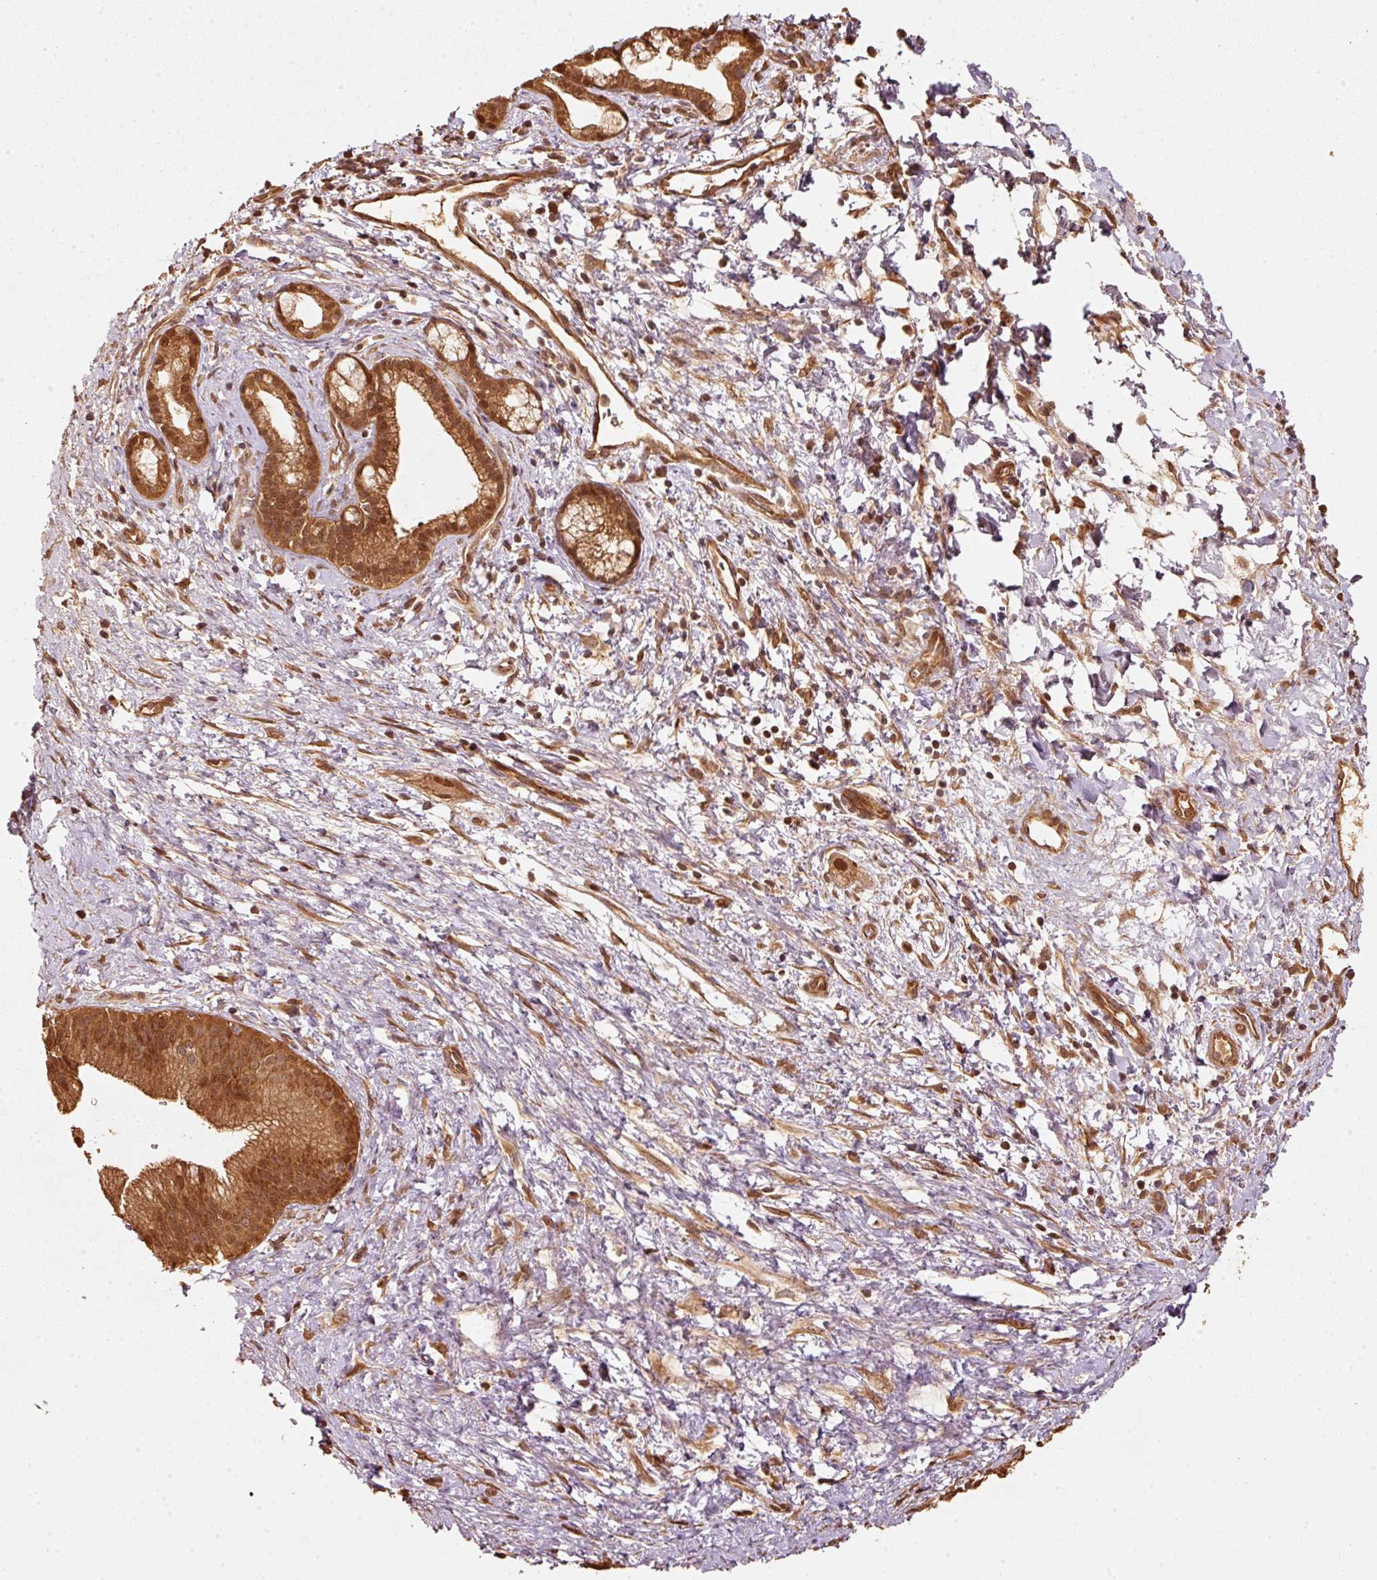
{"staining": {"intensity": "strong", "quantity": ">75%", "location": "cytoplasmic/membranous,nuclear"}, "tissue": "pancreatic cancer", "cell_type": "Tumor cells", "image_type": "cancer", "snomed": [{"axis": "morphology", "description": "Adenocarcinoma, NOS"}, {"axis": "topography", "description": "Pancreas"}], "caption": "Tumor cells display strong cytoplasmic/membranous and nuclear positivity in approximately >75% of cells in adenocarcinoma (pancreatic).", "gene": "STAU1", "patient": {"sex": "male", "age": 68}}